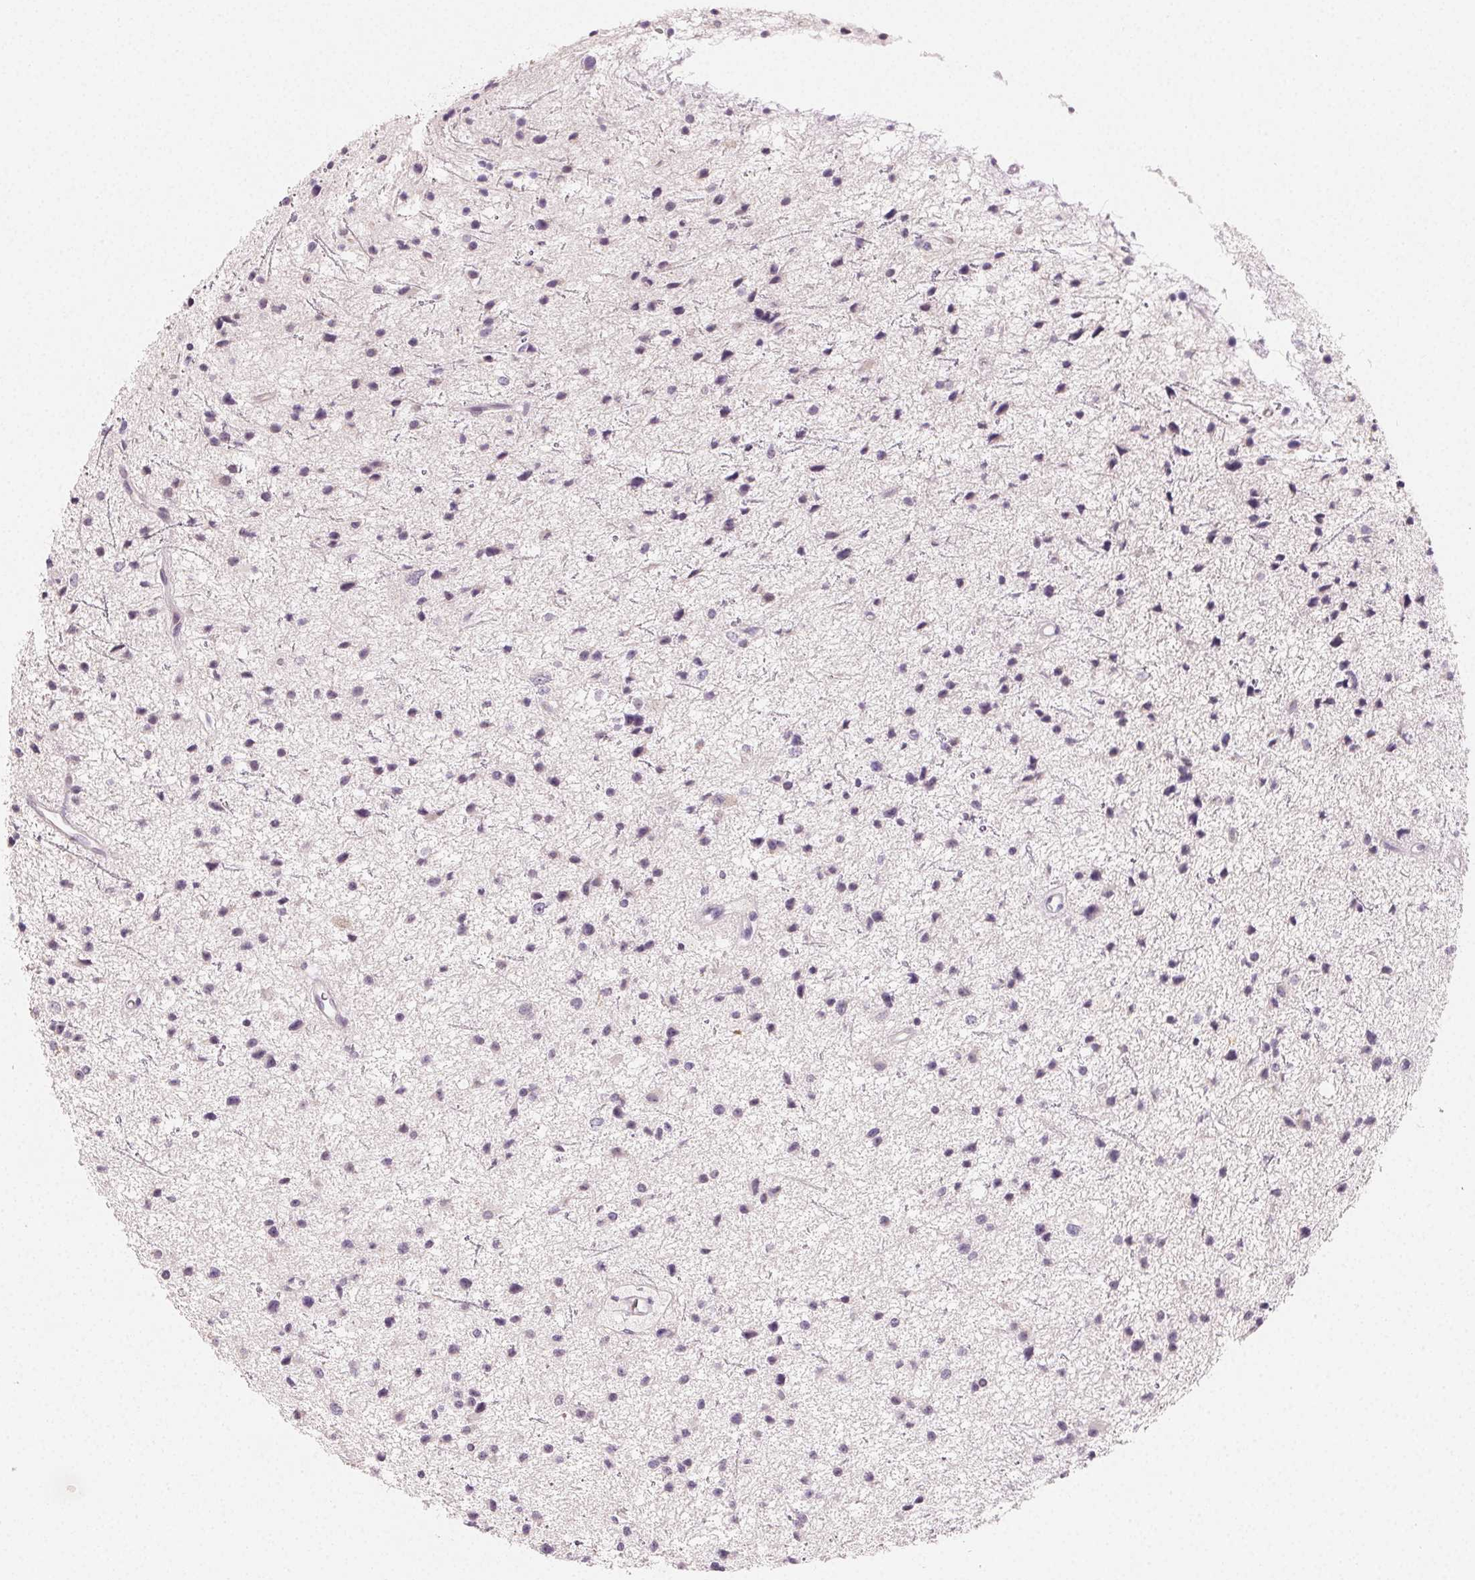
{"staining": {"intensity": "negative", "quantity": "none", "location": "none"}, "tissue": "glioma", "cell_type": "Tumor cells", "image_type": "cancer", "snomed": [{"axis": "morphology", "description": "Glioma, malignant, Low grade"}, {"axis": "topography", "description": "Brain"}], "caption": "High power microscopy image of an immunohistochemistry (IHC) photomicrograph of glioma, revealing no significant expression in tumor cells.", "gene": "MYBL1", "patient": {"sex": "male", "age": 43}}